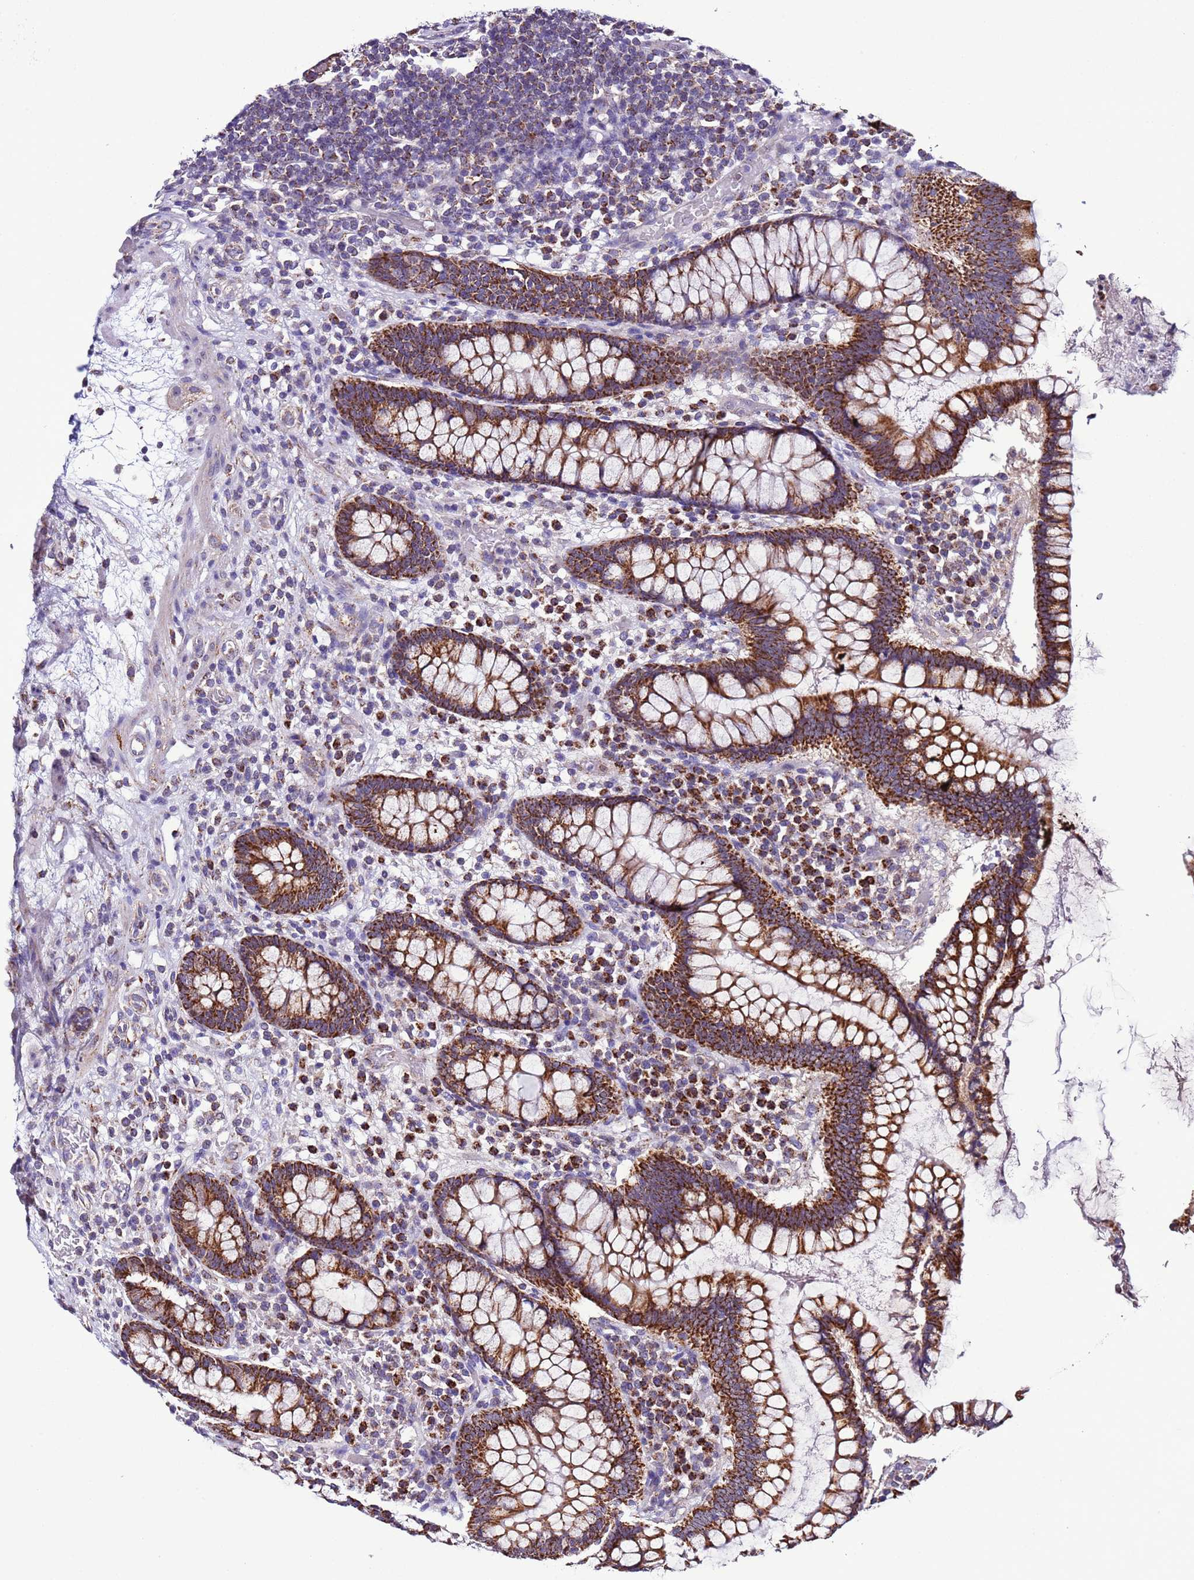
{"staining": {"intensity": "weak", "quantity": ">75%", "location": "cytoplasmic/membranous"}, "tissue": "colon", "cell_type": "Endothelial cells", "image_type": "normal", "snomed": [{"axis": "morphology", "description": "Normal tissue, NOS"}, {"axis": "topography", "description": "Colon"}], "caption": "Colon stained with DAB IHC displays low levels of weak cytoplasmic/membranous expression in approximately >75% of endothelial cells.", "gene": "UEVLD", "patient": {"sex": "female", "age": 79}}